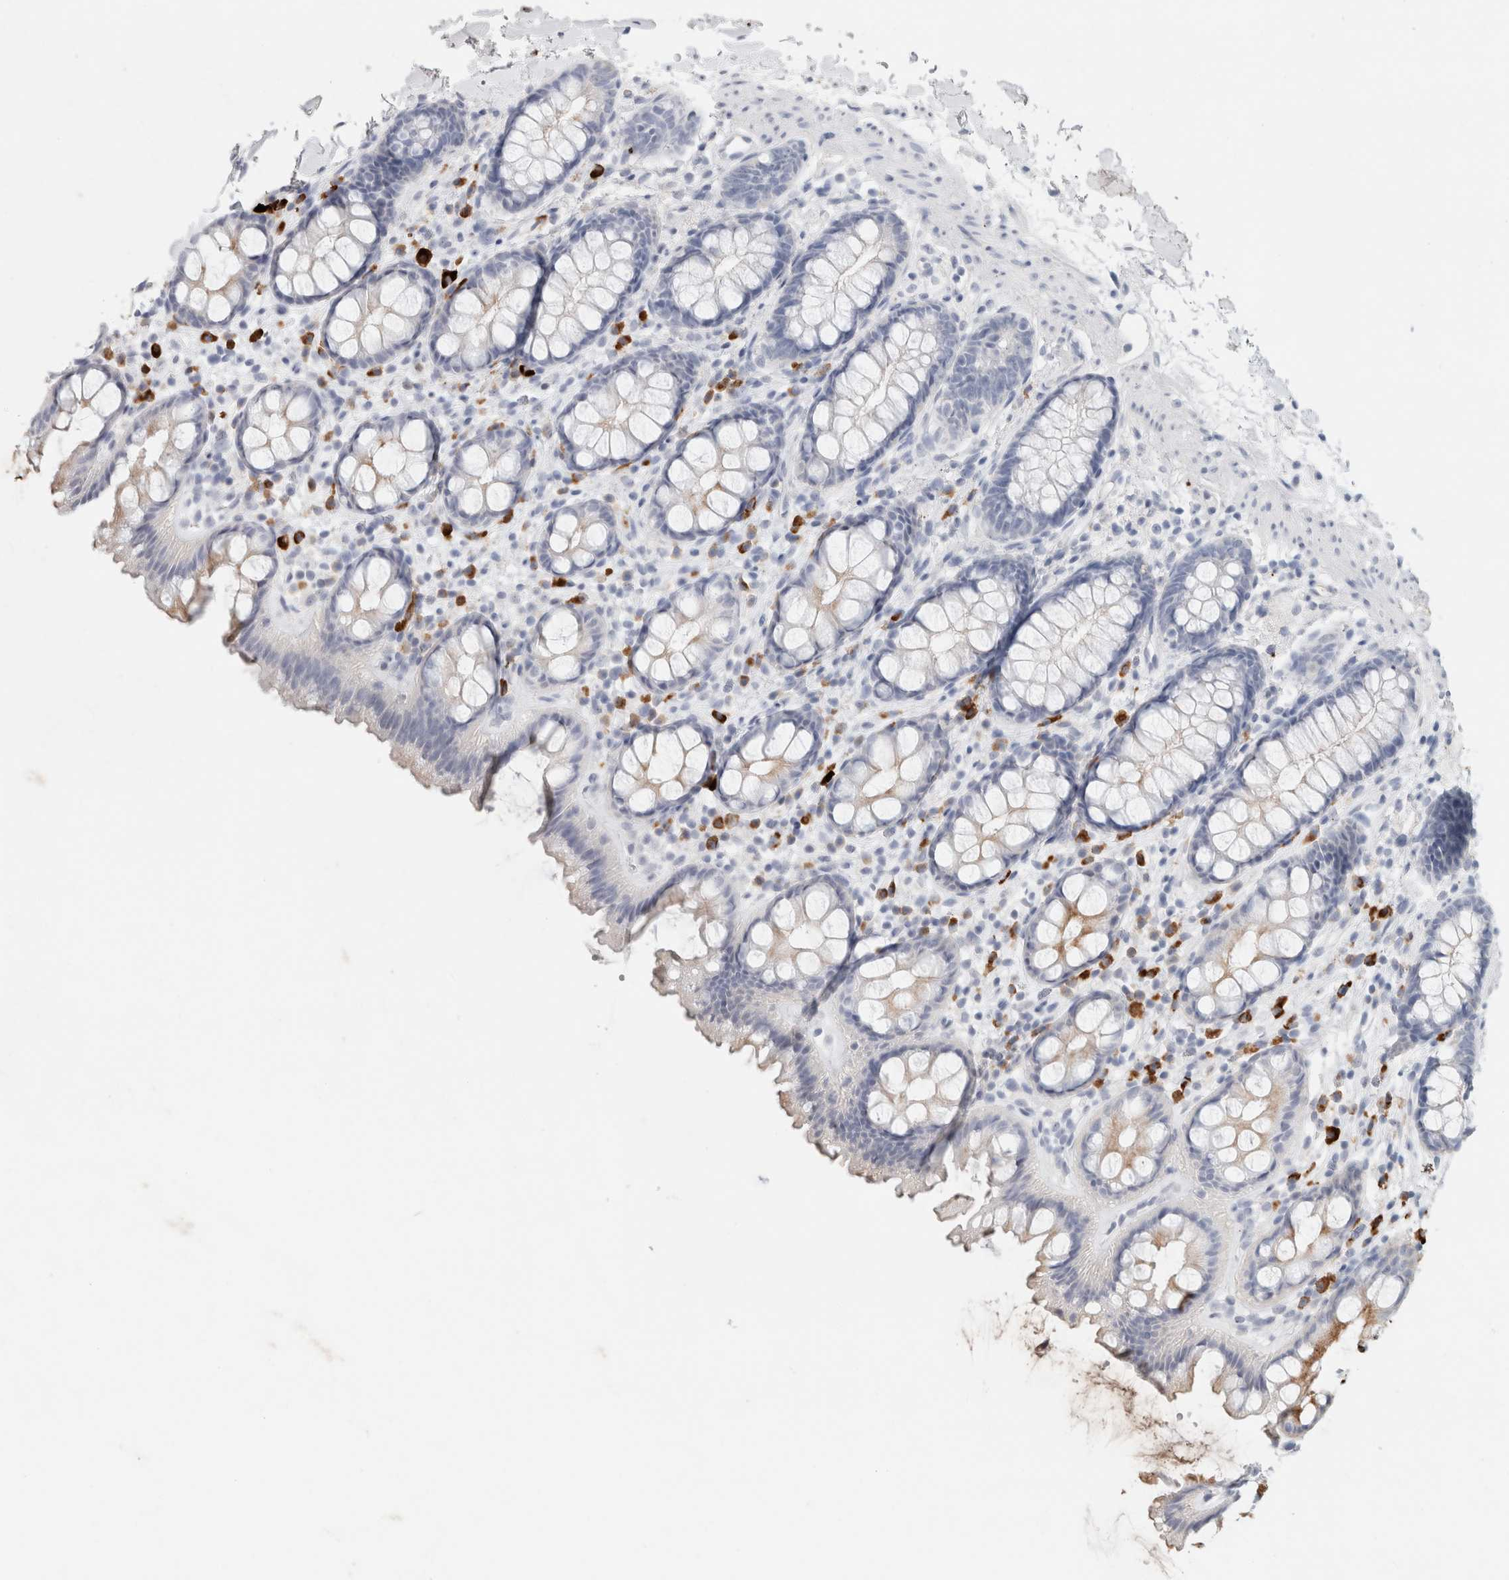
{"staining": {"intensity": "weak", "quantity": "<25%", "location": "cytoplasmic/membranous"}, "tissue": "rectum", "cell_type": "Glandular cells", "image_type": "normal", "snomed": [{"axis": "morphology", "description": "Normal tissue, NOS"}, {"axis": "topography", "description": "Rectum"}], "caption": "There is no significant staining in glandular cells of rectum. Nuclei are stained in blue.", "gene": "IL6", "patient": {"sex": "female", "age": 65}}